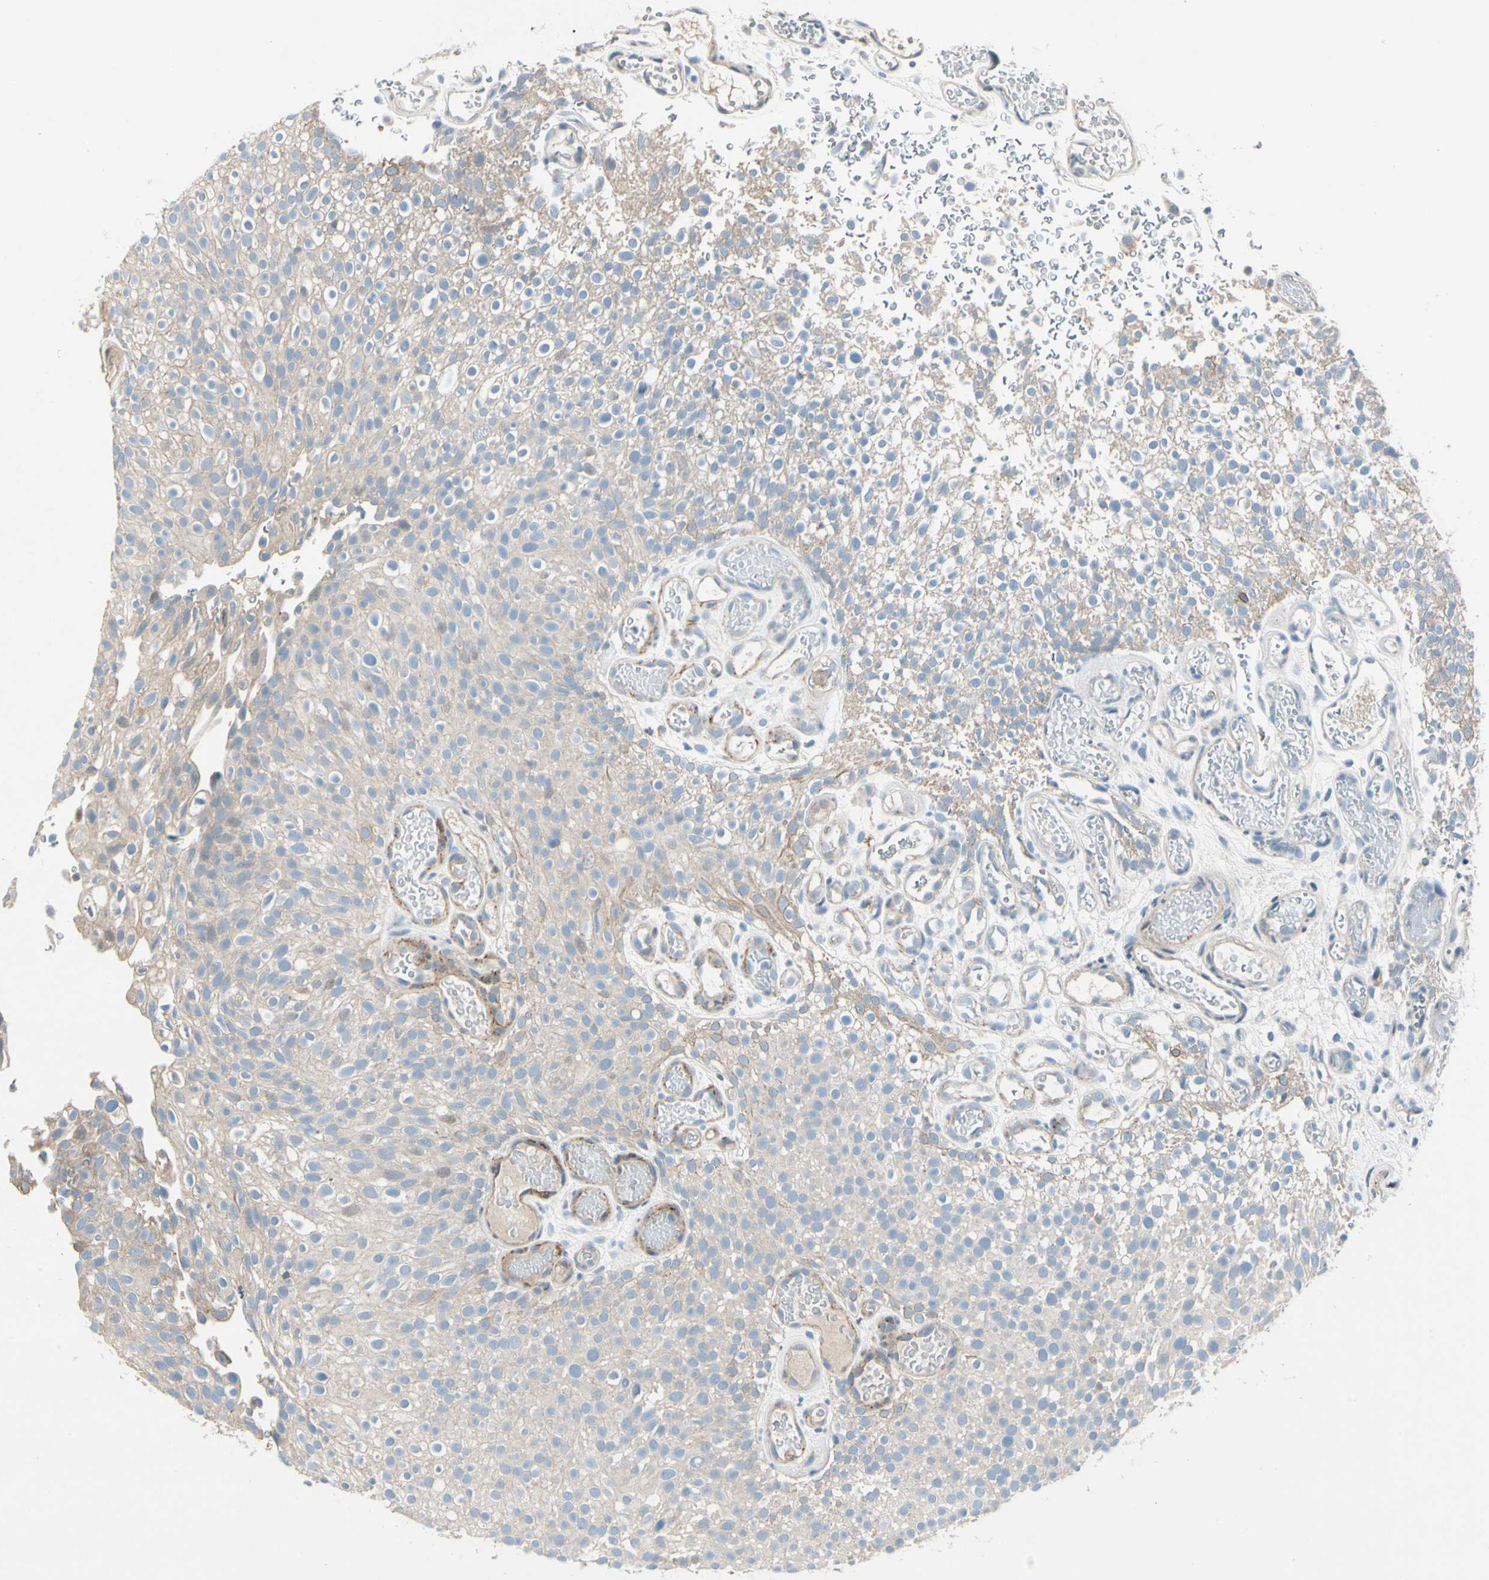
{"staining": {"intensity": "weak", "quantity": ">75%", "location": "cytoplasmic/membranous"}, "tissue": "urothelial cancer", "cell_type": "Tumor cells", "image_type": "cancer", "snomed": [{"axis": "morphology", "description": "Urothelial carcinoma, Low grade"}, {"axis": "topography", "description": "Urinary bladder"}], "caption": "DAB (3,3'-diaminobenzidine) immunohistochemical staining of human urothelial cancer exhibits weak cytoplasmic/membranous protein positivity in about >75% of tumor cells.", "gene": "CDH6", "patient": {"sex": "male", "age": 78}}